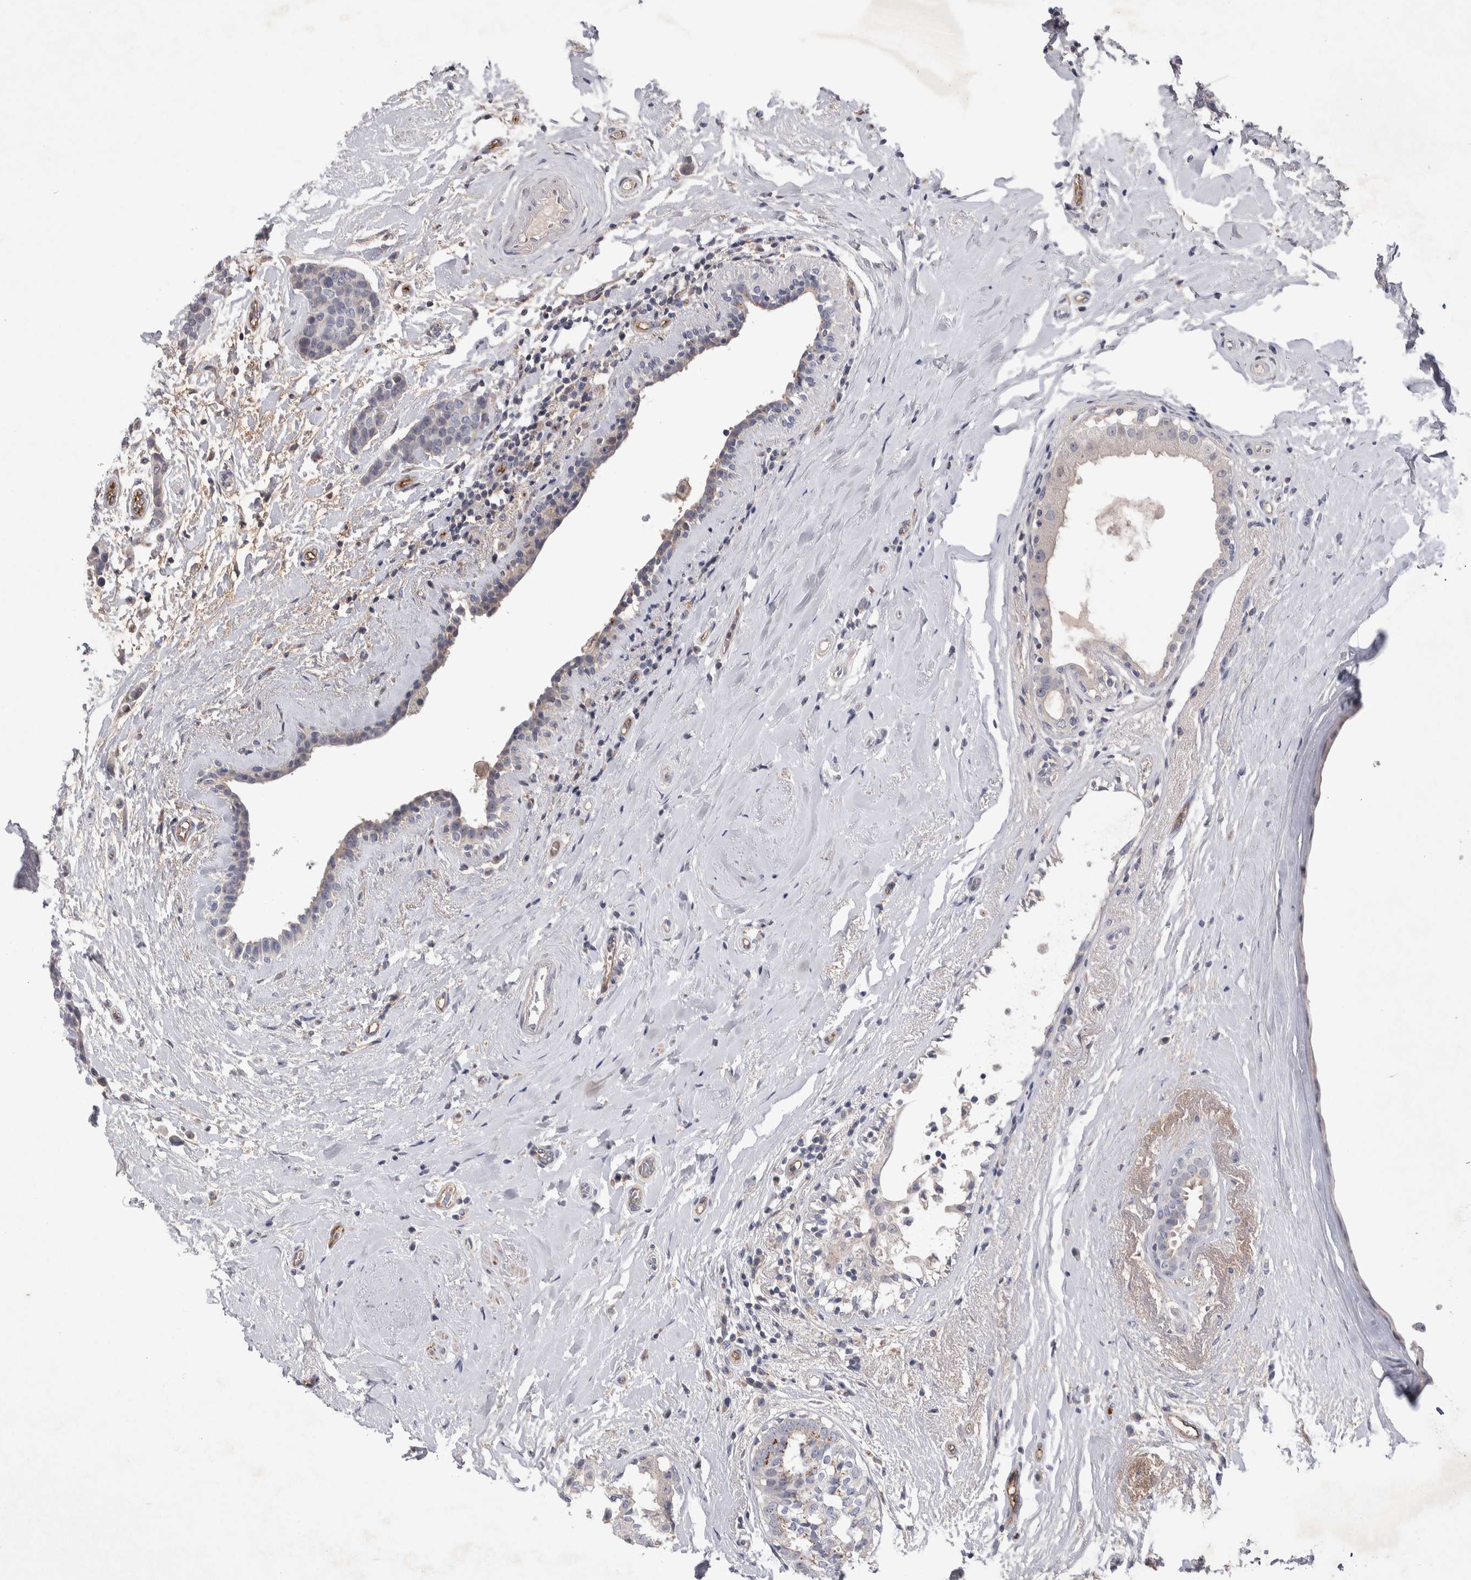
{"staining": {"intensity": "negative", "quantity": "none", "location": "none"}, "tissue": "breast cancer", "cell_type": "Tumor cells", "image_type": "cancer", "snomed": [{"axis": "morphology", "description": "Duct carcinoma"}, {"axis": "topography", "description": "Breast"}], "caption": "Immunohistochemical staining of breast intraductal carcinoma demonstrates no significant positivity in tumor cells. The staining was performed using DAB to visualize the protein expression in brown, while the nuclei were stained in blue with hematoxylin (Magnification: 20x).", "gene": "CEP131", "patient": {"sex": "female", "age": 55}}